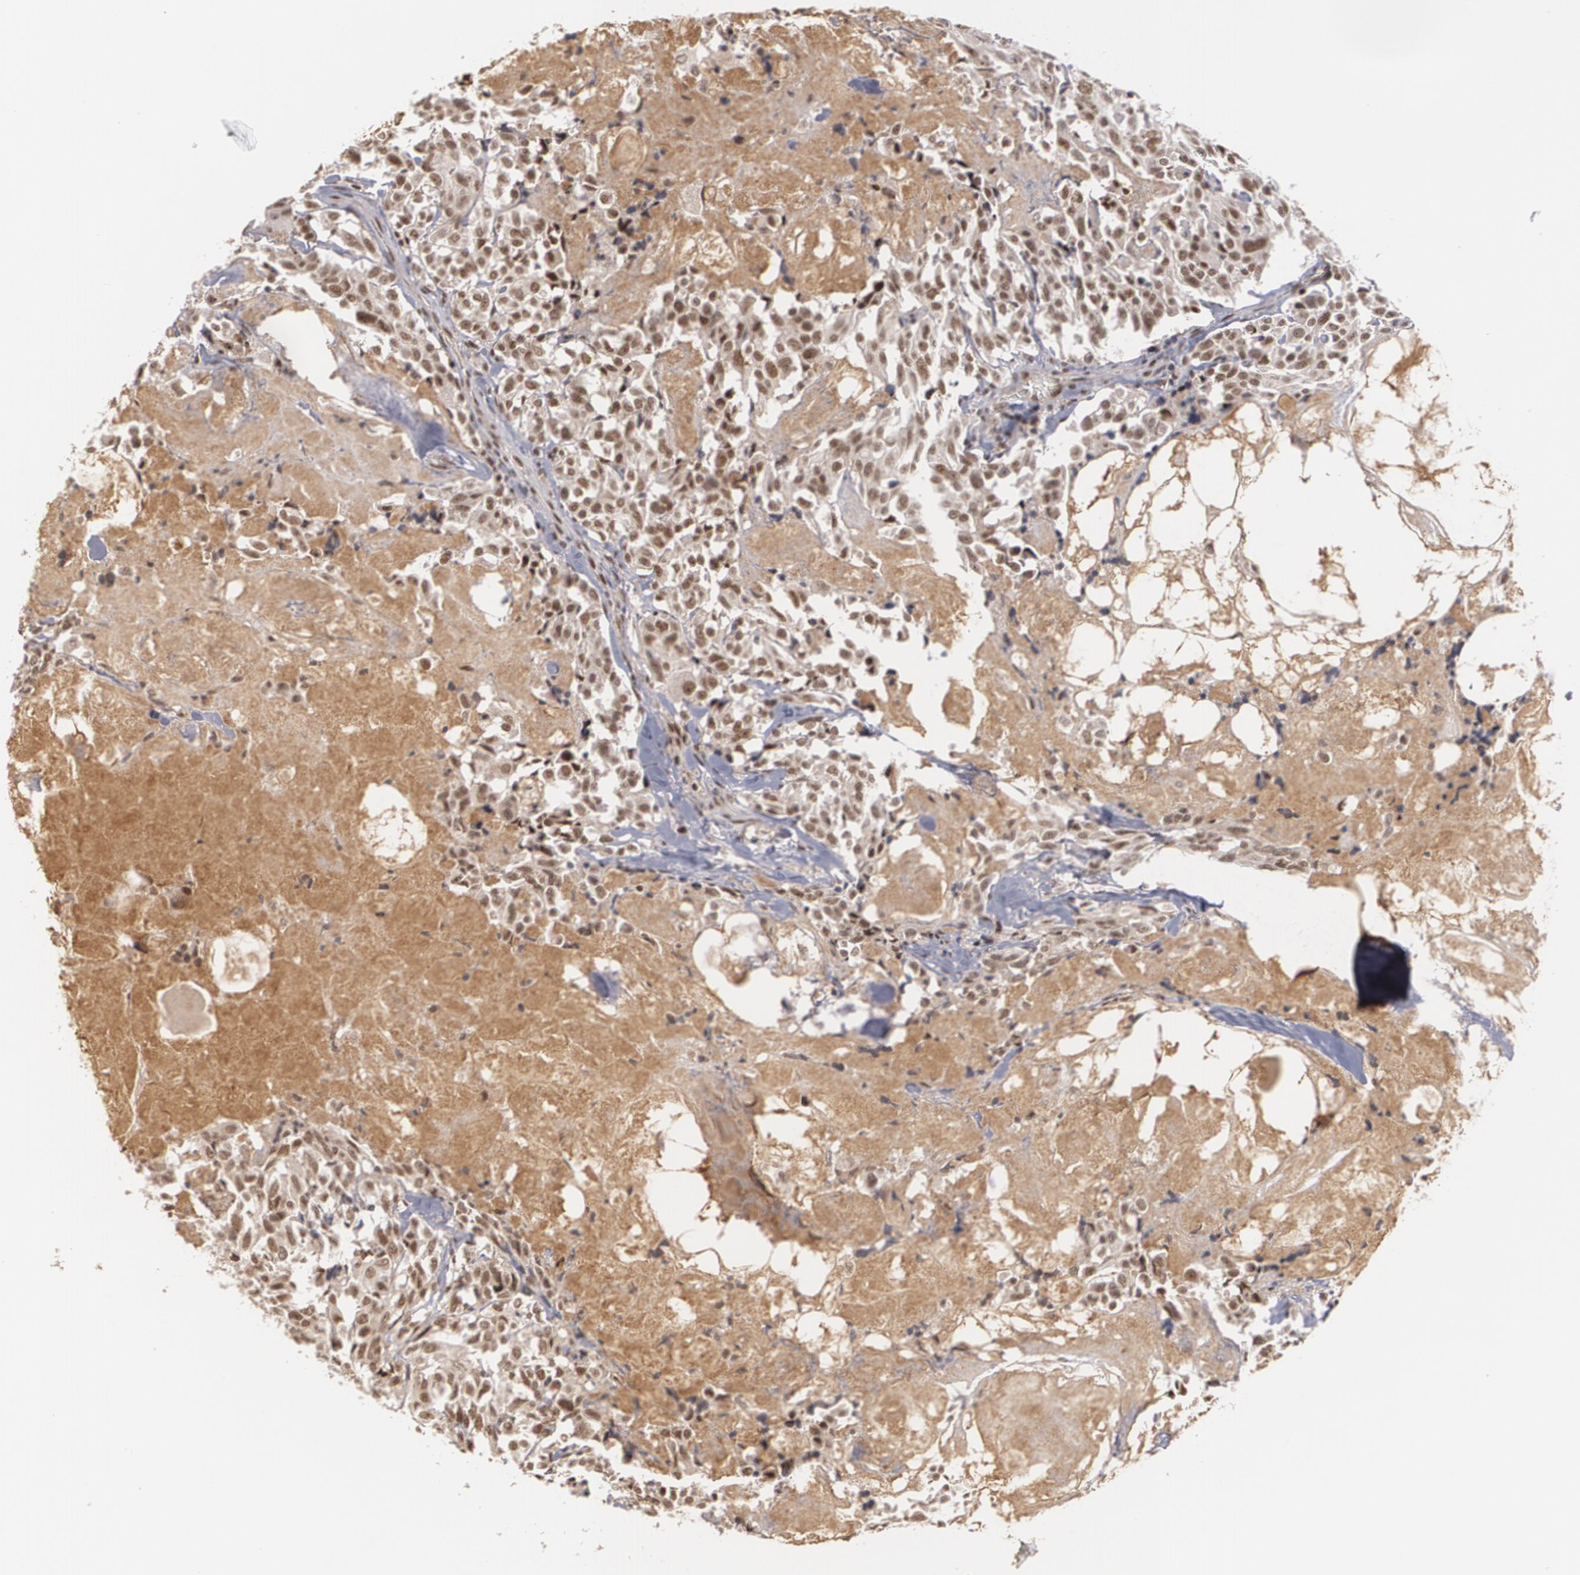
{"staining": {"intensity": "moderate", "quantity": ">75%", "location": "nuclear"}, "tissue": "thyroid cancer", "cell_type": "Tumor cells", "image_type": "cancer", "snomed": [{"axis": "morphology", "description": "Carcinoma, NOS"}, {"axis": "morphology", "description": "Carcinoid, malignant, NOS"}, {"axis": "topography", "description": "Thyroid gland"}], "caption": "Thyroid cancer (malignant carcinoid) stained for a protein (brown) demonstrates moderate nuclear positive staining in approximately >75% of tumor cells.", "gene": "ZNF234", "patient": {"sex": "male", "age": 33}}